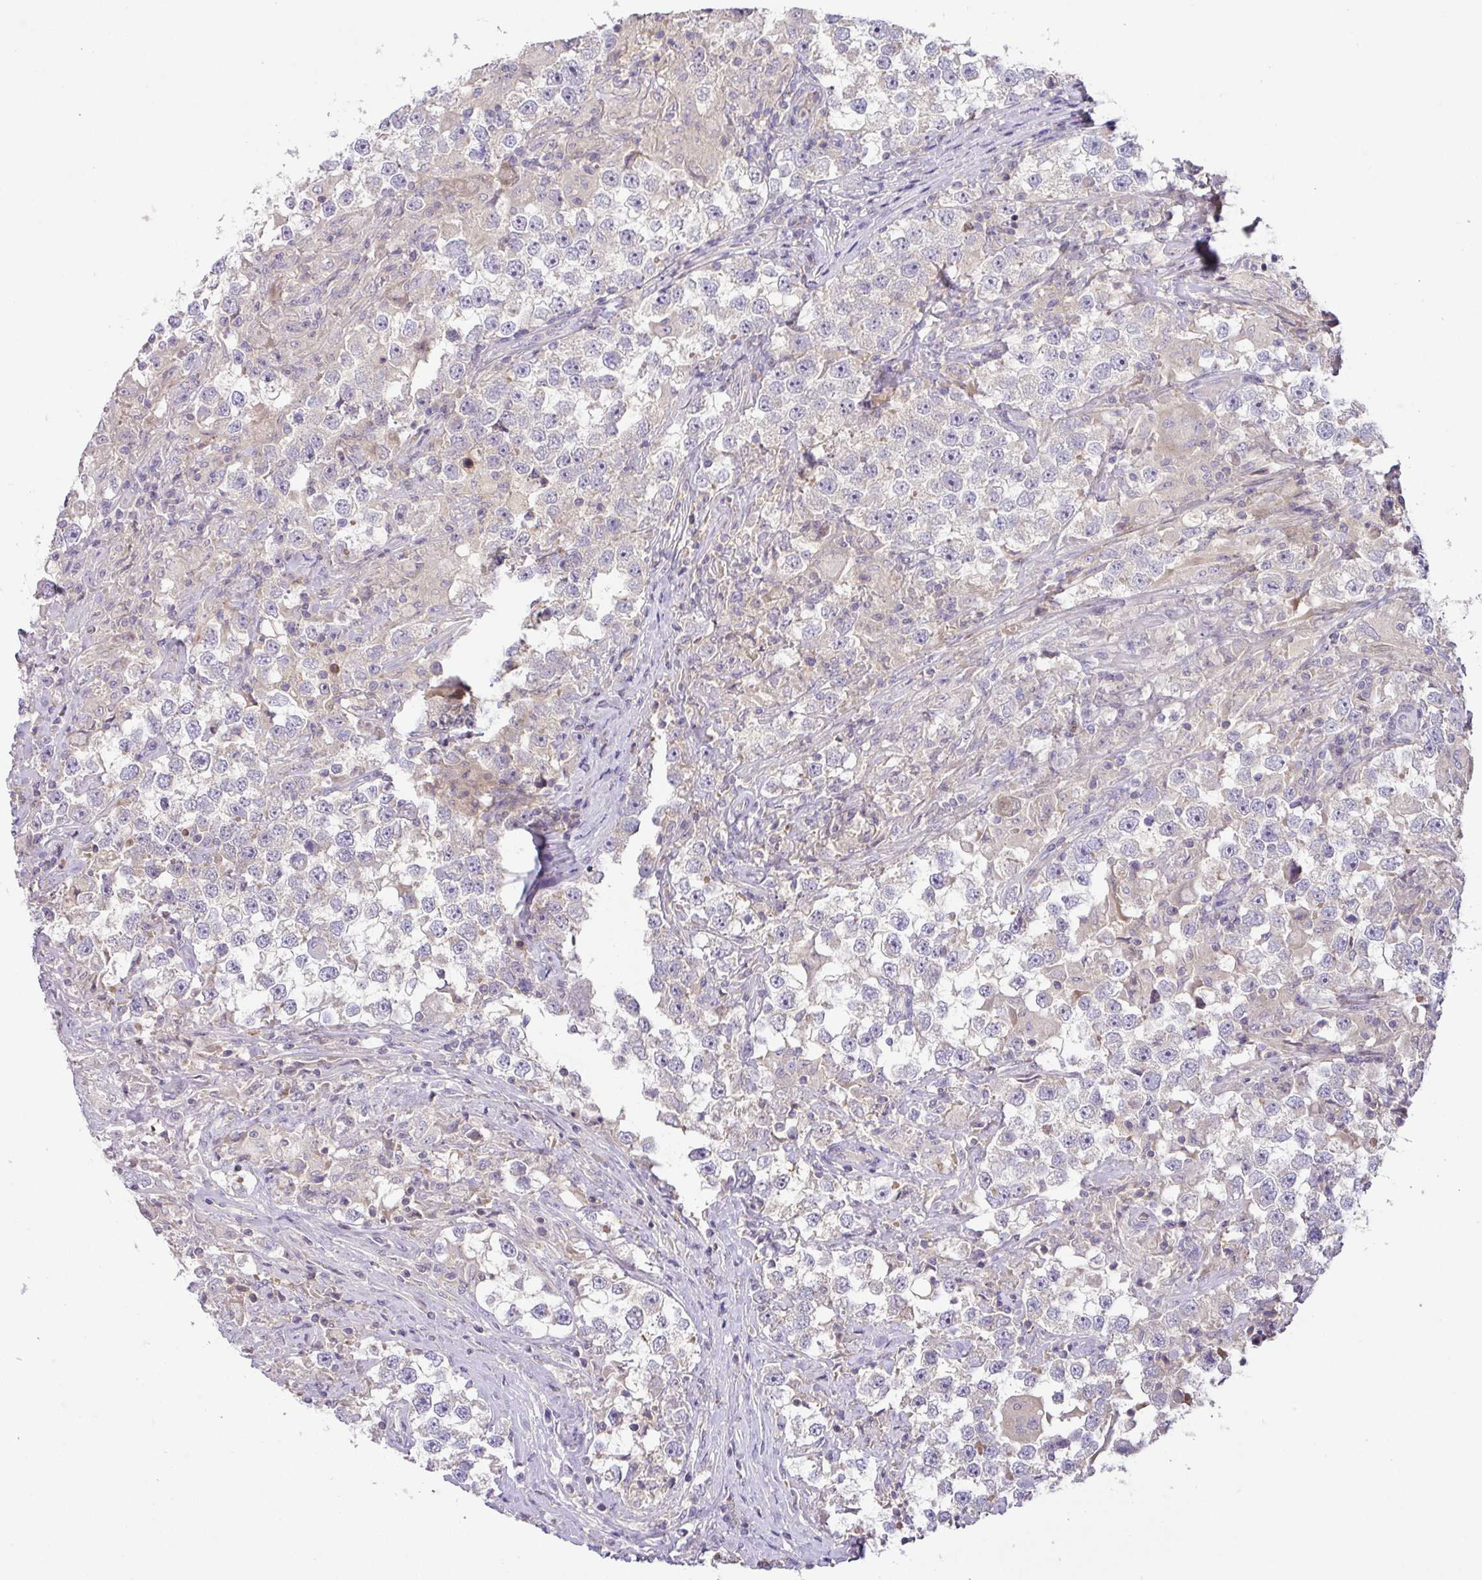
{"staining": {"intensity": "negative", "quantity": "none", "location": "none"}, "tissue": "testis cancer", "cell_type": "Tumor cells", "image_type": "cancer", "snomed": [{"axis": "morphology", "description": "Seminoma, NOS"}, {"axis": "topography", "description": "Testis"}], "caption": "This is an IHC micrograph of human testis cancer. There is no expression in tumor cells.", "gene": "HOXC13", "patient": {"sex": "male", "age": 46}}